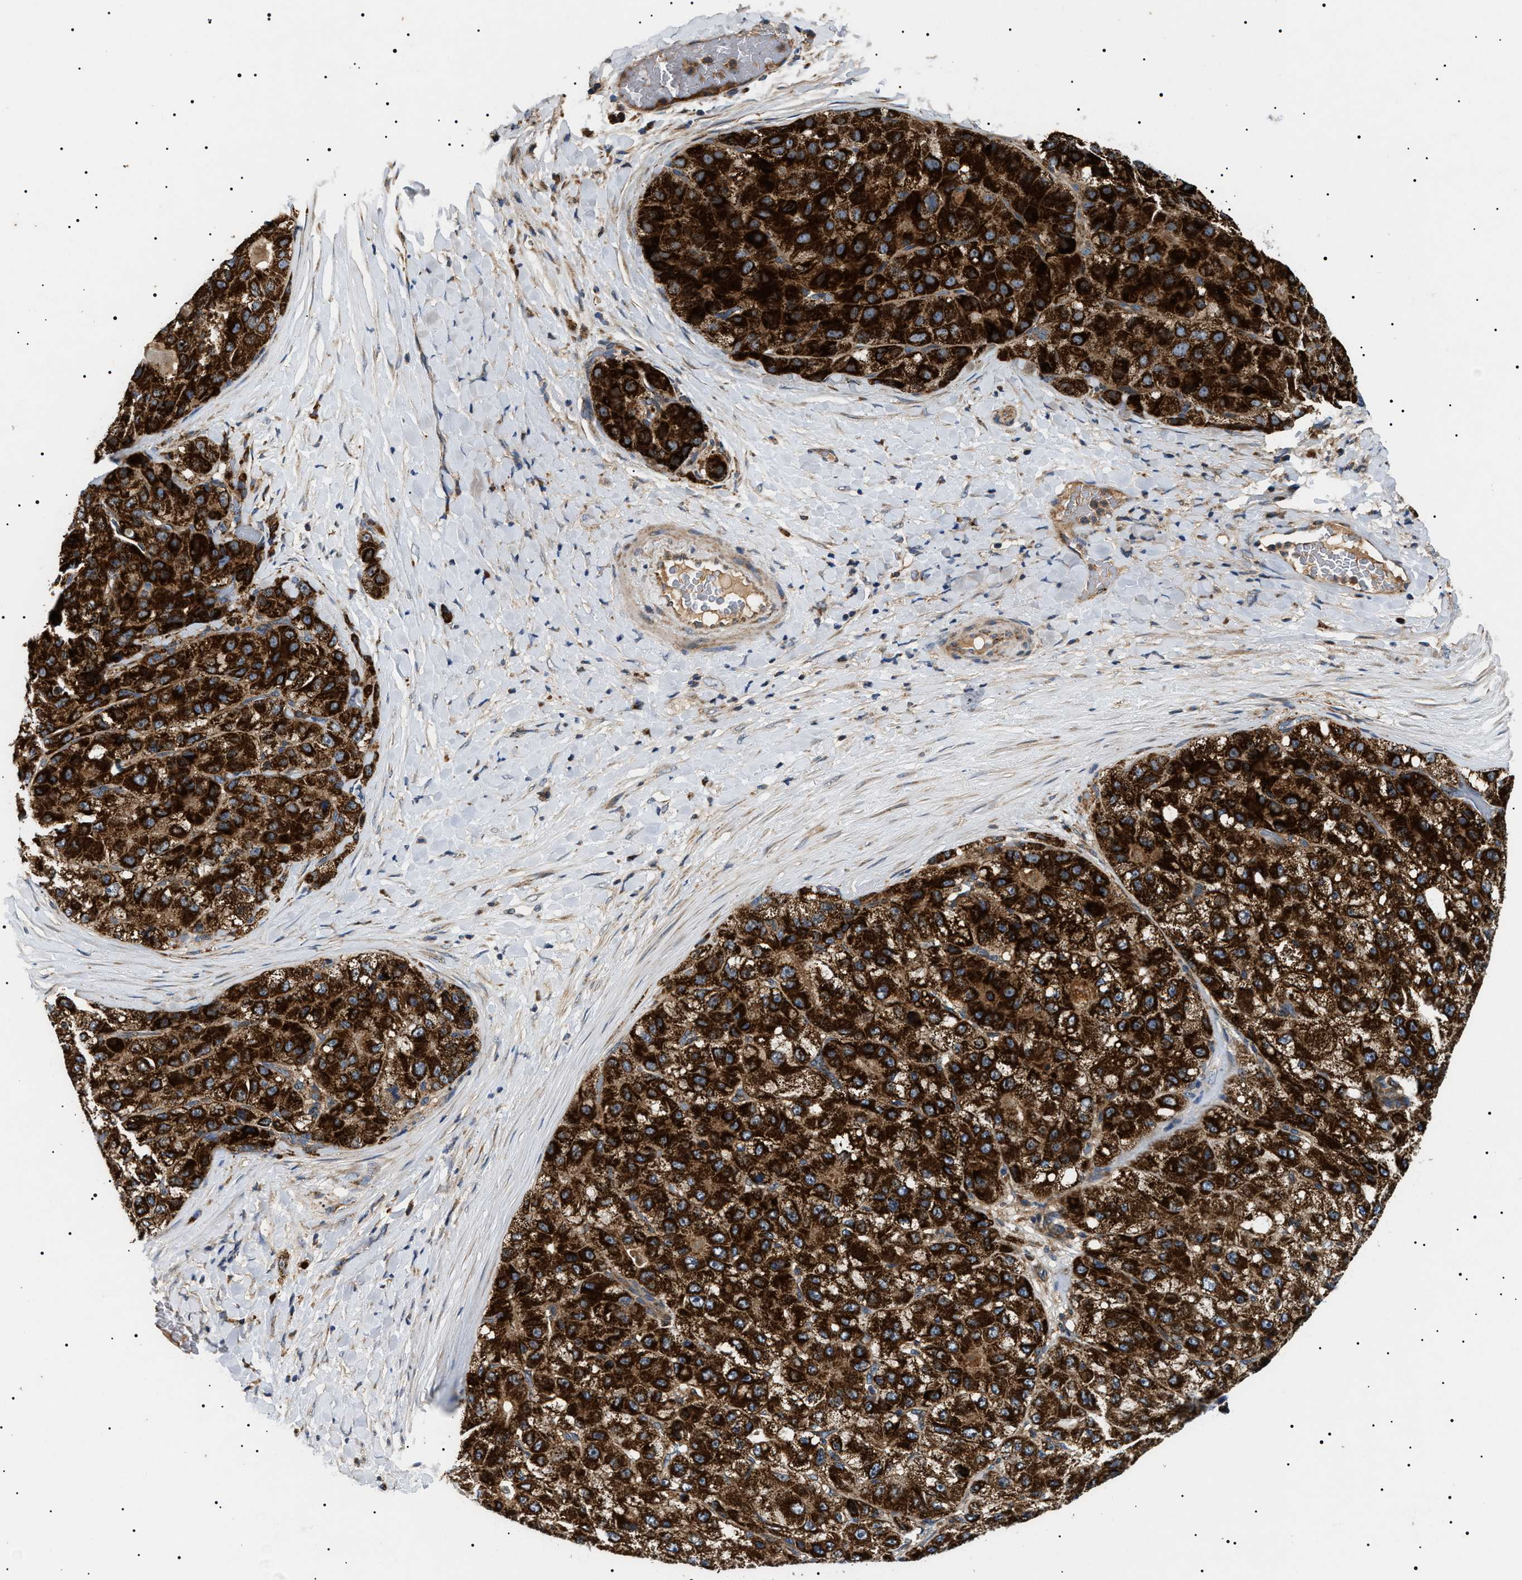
{"staining": {"intensity": "strong", "quantity": ">75%", "location": "cytoplasmic/membranous"}, "tissue": "liver cancer", "cell_type": "Tumor cells", "image_type": "cancer", "snomed": [{"axis": "morphology", "description": "Carcinoma, Hepatocellular, NOS"}, {"axis": "topography", "description": "Liver"}], "caption": "IHC histopathology image of neoplastic tissue: liver cancer stained using immunohistochemistry exhibits high levels of strong protein expression localized specifically in the cytoplasmic/membranous of tumor cells, appearing as a cytoplasmic/membranous brown color.", "gene": "OXSM", "patient": {"sex": "male", "age": 80}}